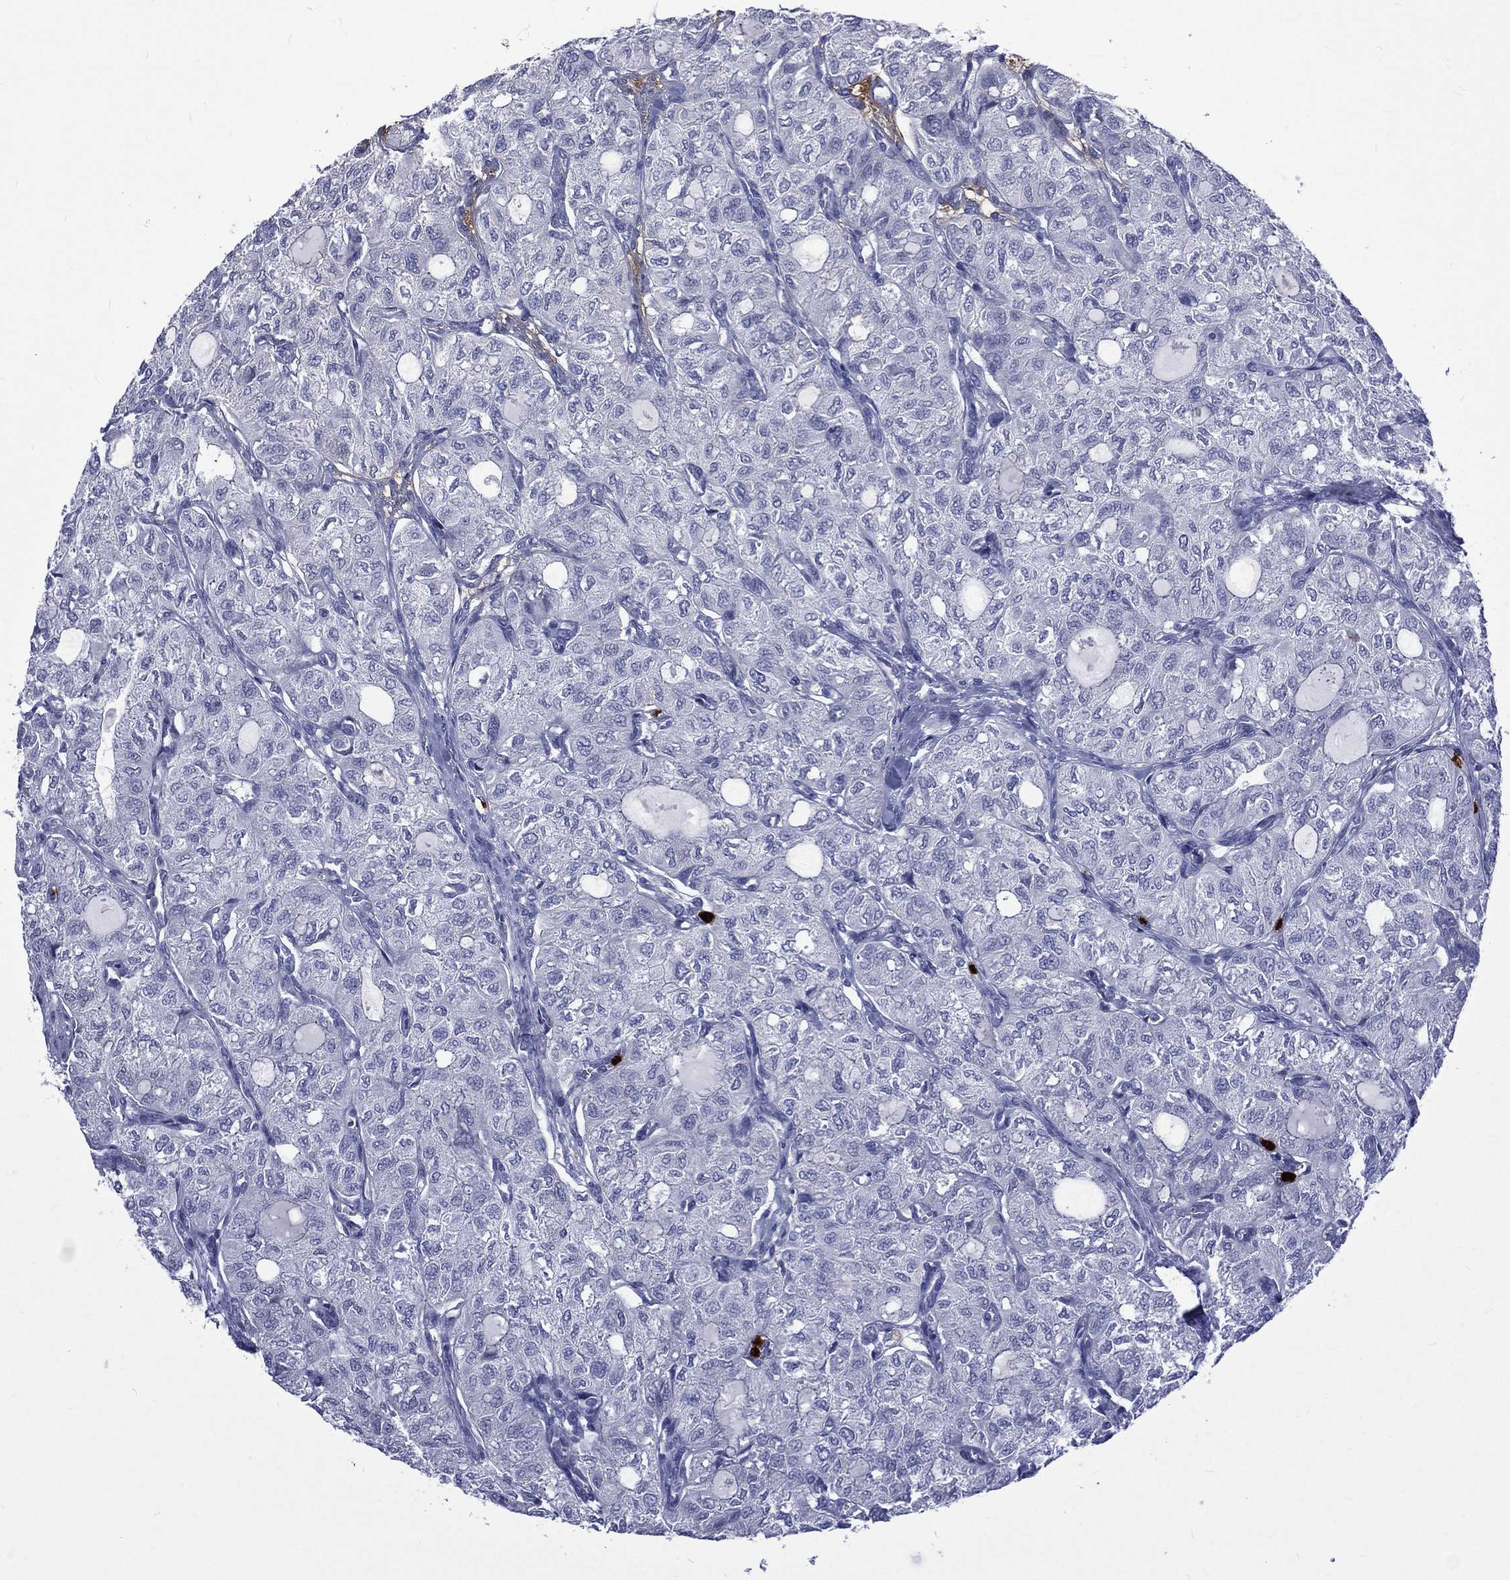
{"staining": {"intensity": "negative", "quantity": "none", "location": "none"}, "tissue": "thyroid cancer", "cell_type": "Tumor cells", "image_type": "cancer", "snomed": [{"axis": "morphology", "description": "Follicular adenoma carcinoma, NOS"}, {"axis": "topography", "description": "Thyroid gland"}], "caption": "The image demonstrates no significant positivity in tumor cells of thyroid cancer.", "gene": "ELANE", "patient": {"sex": "male", "age": 75}}